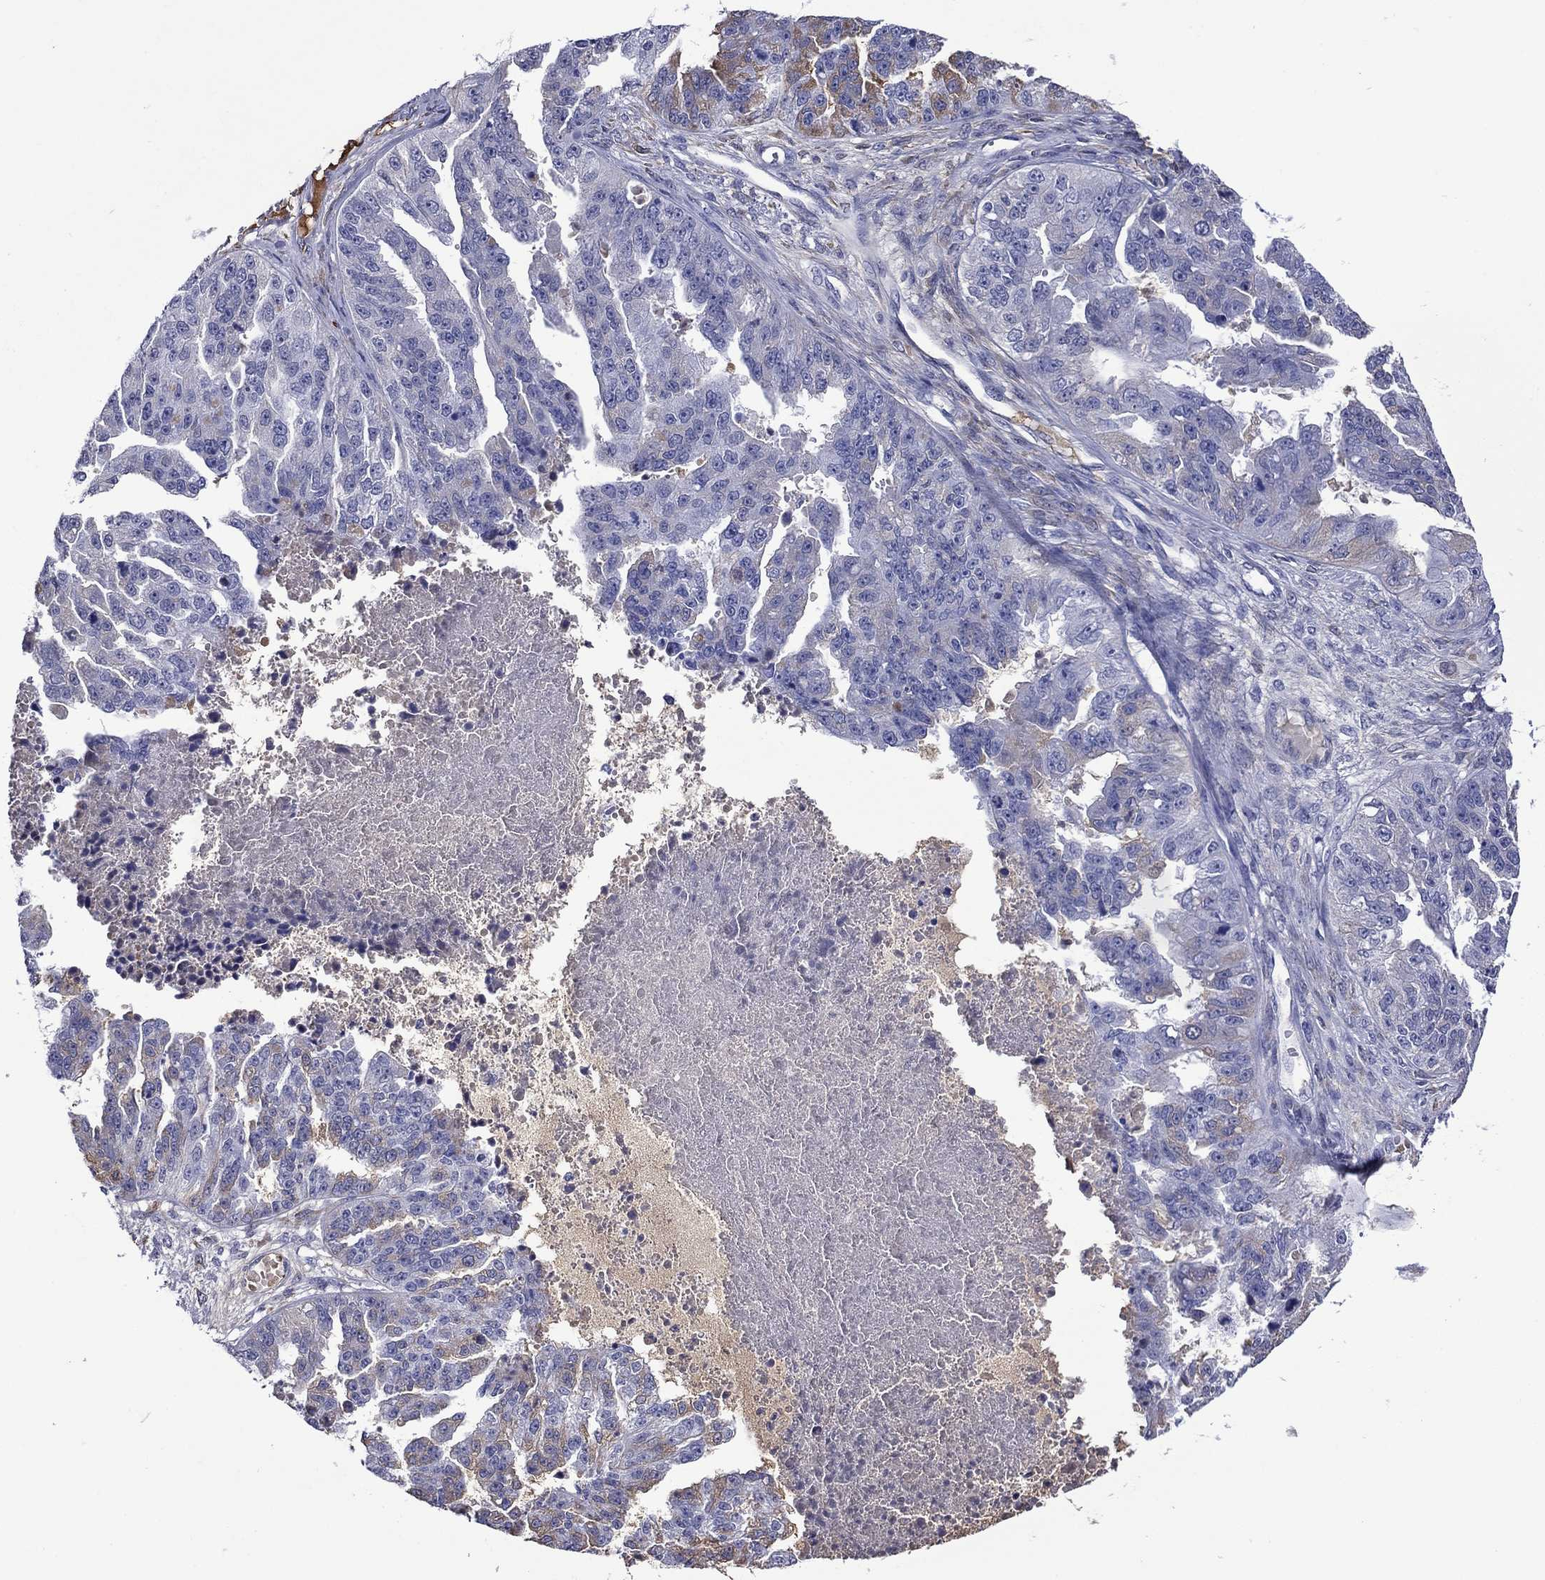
{"staining": {"intensity": "negative", "quantity": "none", "location": "none"}, "tissue": "ovarian cancer", "cell_type": "Tumor cells", "image_type": "cancer", "snomed": [{"axis": "morphology", "description": "Cystadenocarcinoma, serous, NOS"}, {"axis": "topography", "description": "Ovary"}], "caption": "Ovarian cancer stained for a protein using IHC reveals no positivity tumor cells.", "gene": "APOA2", "patient": {"sex": "female", "age": 58}}